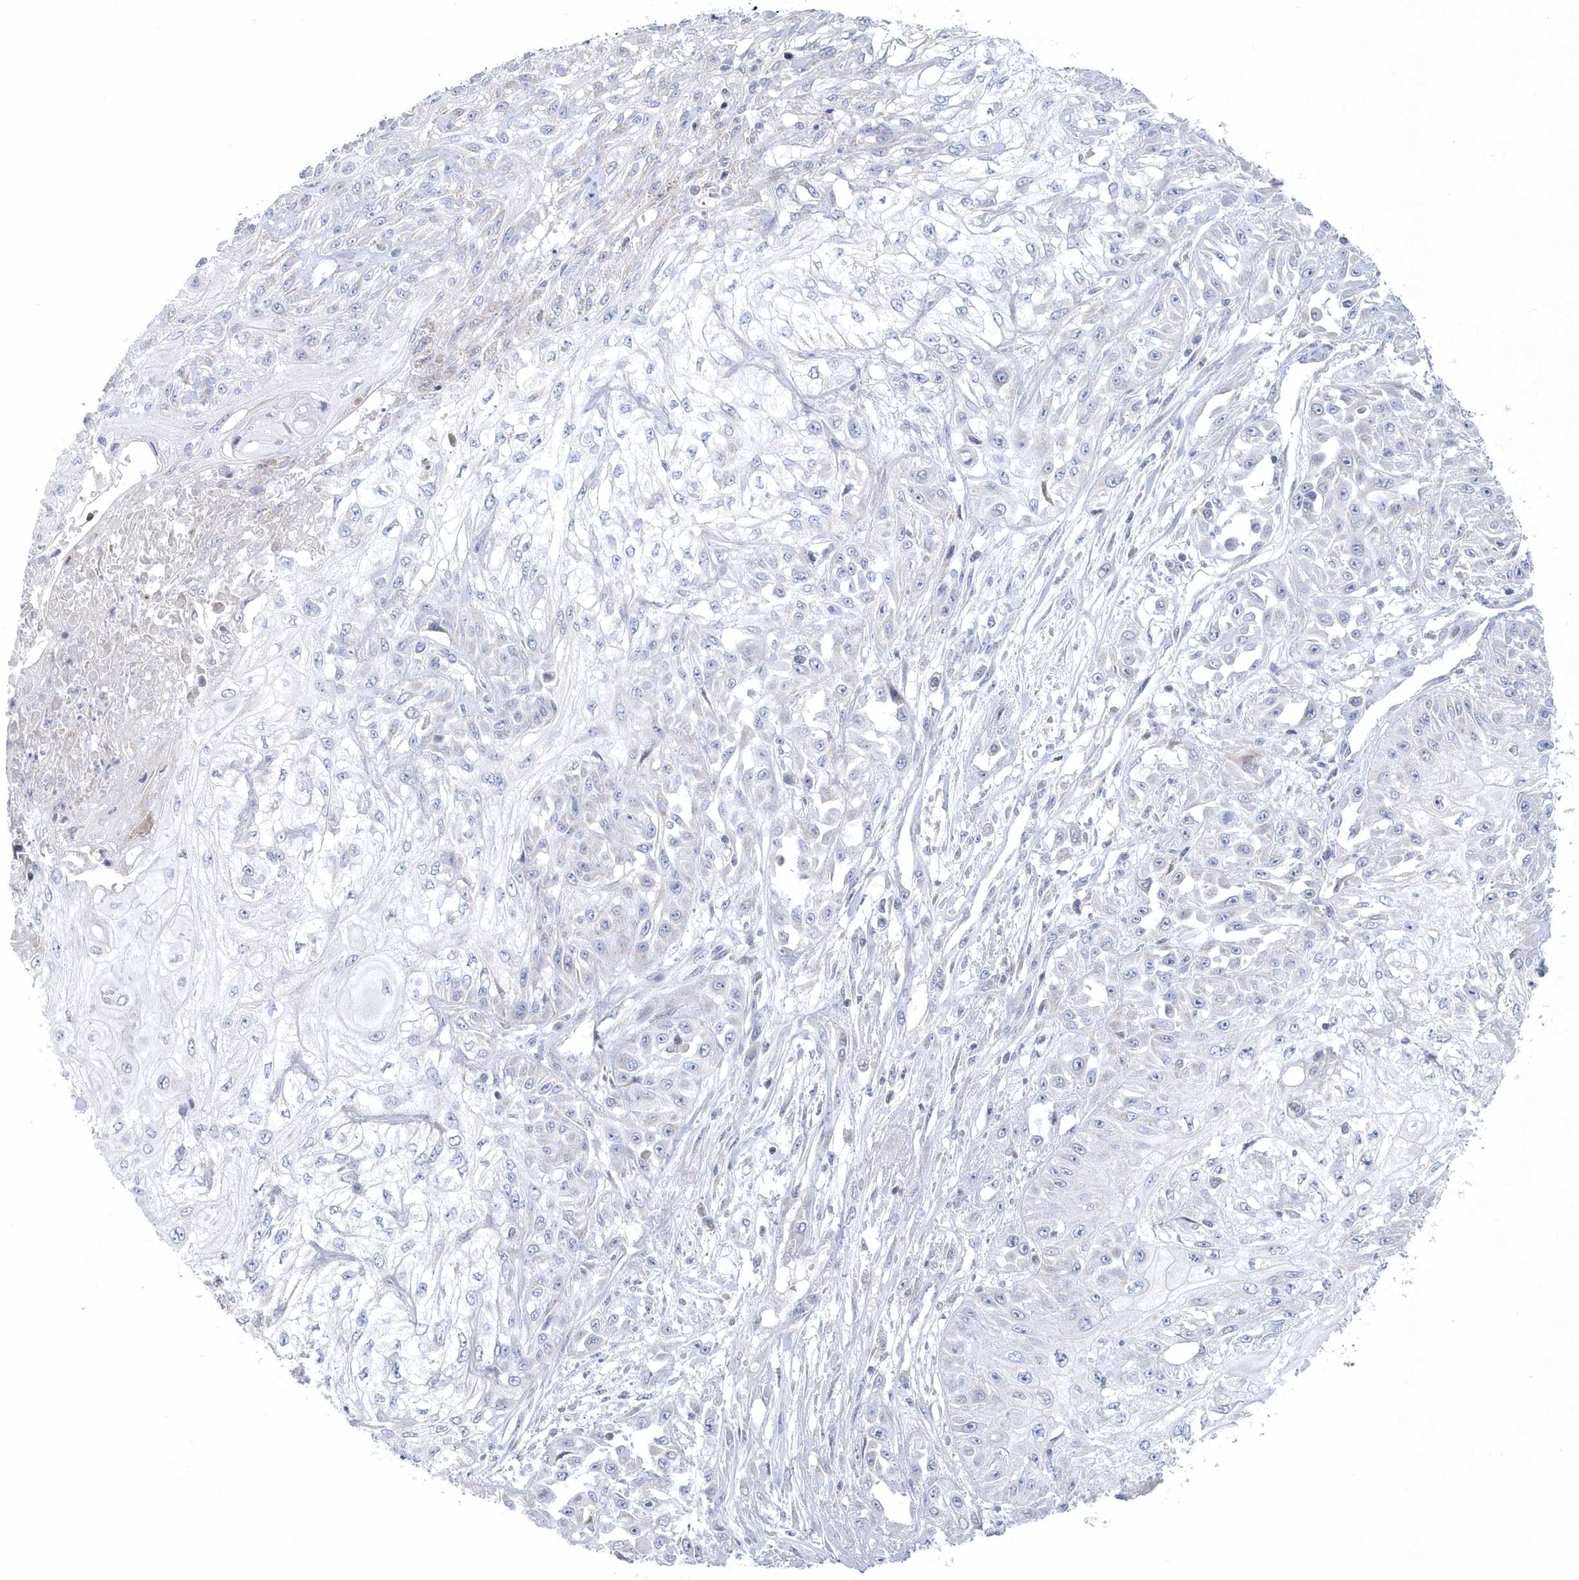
{"staining": {"intensity": "negative", "quantity": "none", "location": "none"}, "tissue": "skin cancer", "cell_type": "Tumor cells", "image_type": "cancer", "snomed": [{"axis": "morphology", "description": "Squamous cell carcinoma, NOS"}, {"axis": "morphology", "description": "Squamous cell carcinoma, metastatic, NOS"}, {"axis": "topography", "description": "Skin"}, {"axis": "topography", "description": "Lymph node"}], "caption": "This is an immunohistochemistry micrograph of skin cancer. There is no staining in tumor cells.", "gene": "NIPAL1", "patient": {"sex": "male", "age": 75}}